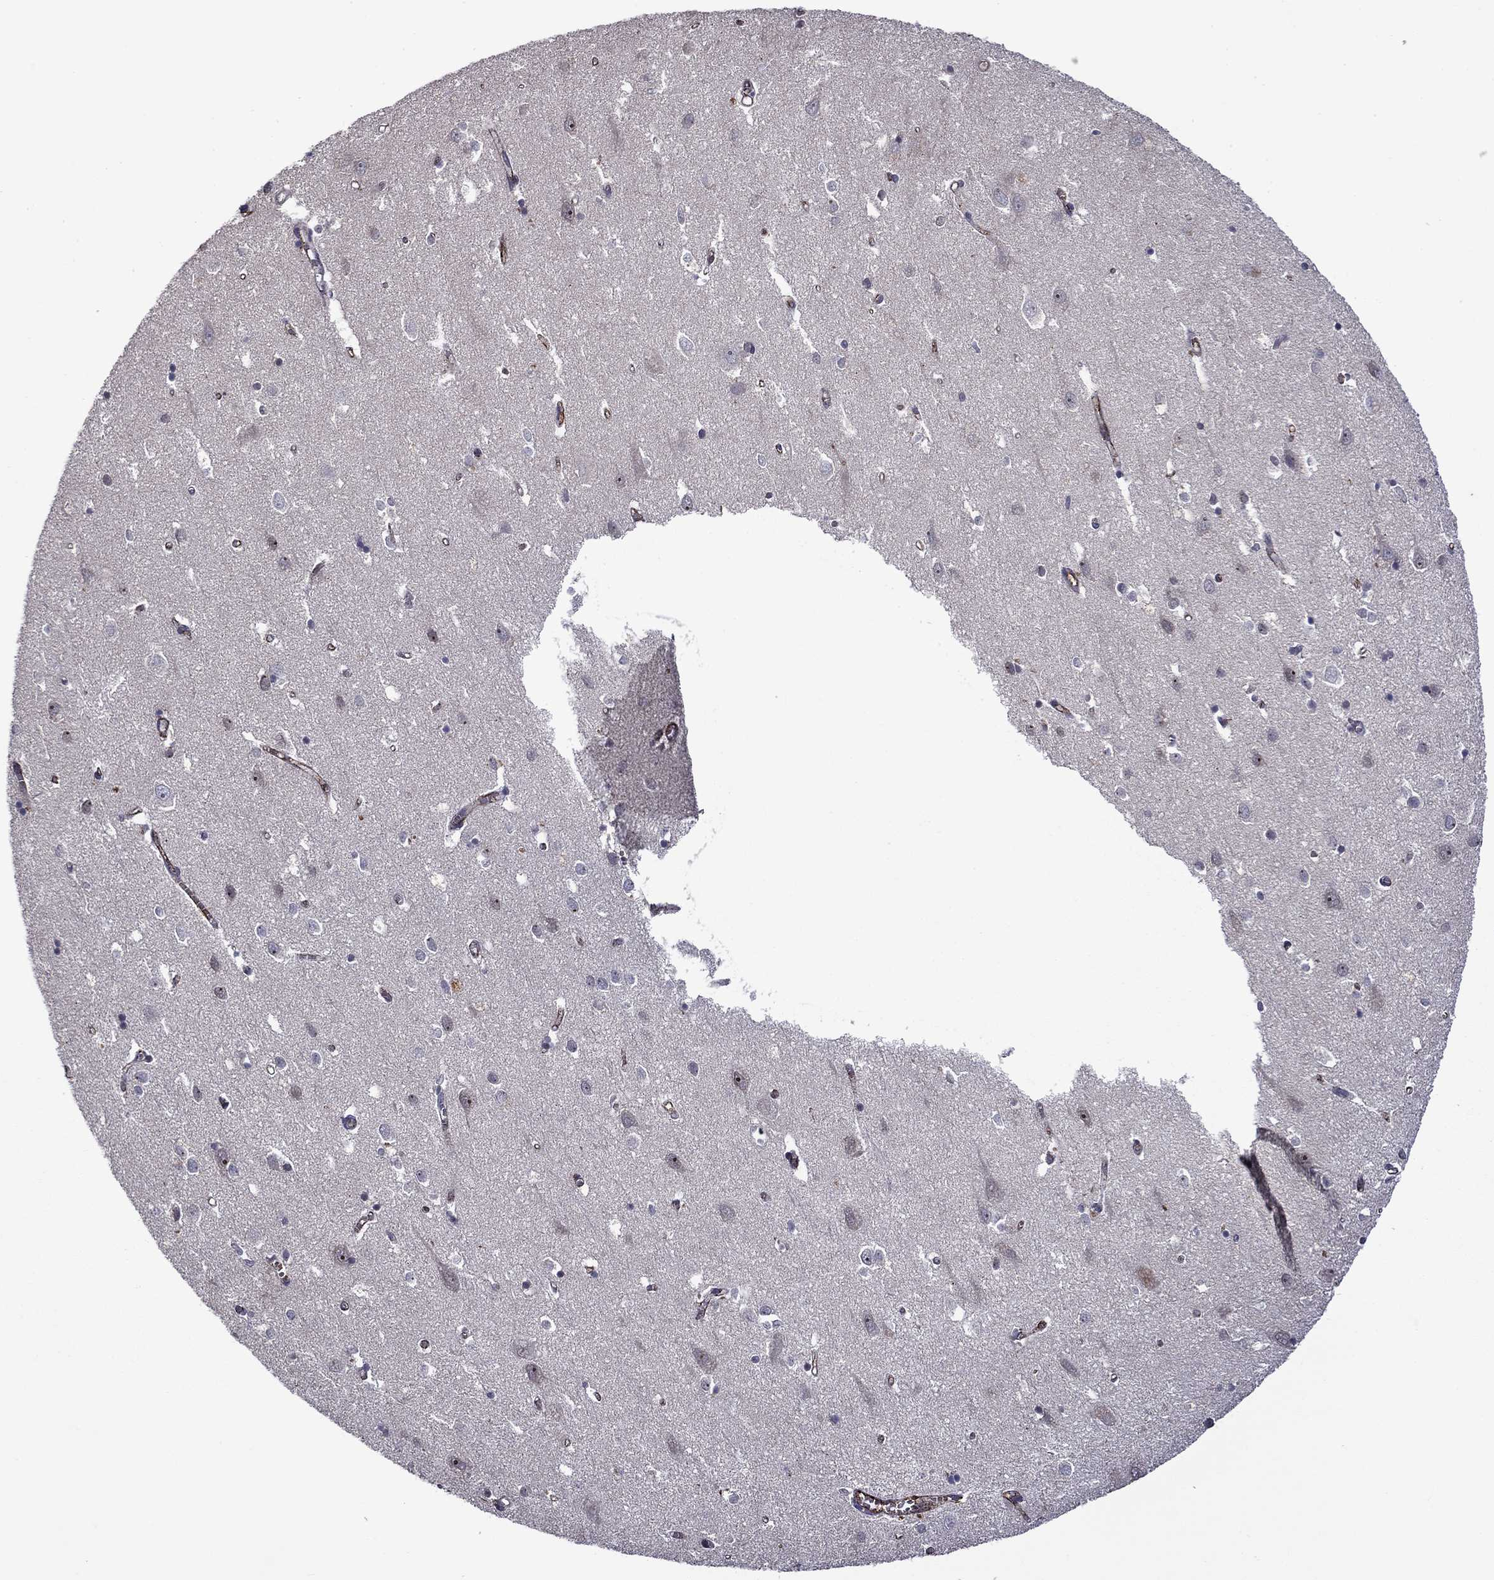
{"staining": {"intensity": "moderate", "quantity": "<25%", "location": "cytoplasmic/membranous"}, "tissue": "cerebral cortex", "cell_type": "Endothelial cells", "image_type": "normal", "snomed": [{"axis": "morphology", "description": "Normal tissue, NOS"}, {"axis": "topography", "description": "Cerebral cortex"}], "caption": "Immunohistochemical staining of unremarkable human cerebral cortex exhibits <25% levels of moderate cytoplasmic/membranous protein expression in approximately <25% of endothelial cells.", "gene": "SLITRK1", "patient": {"sex": "male", "age": 70}}